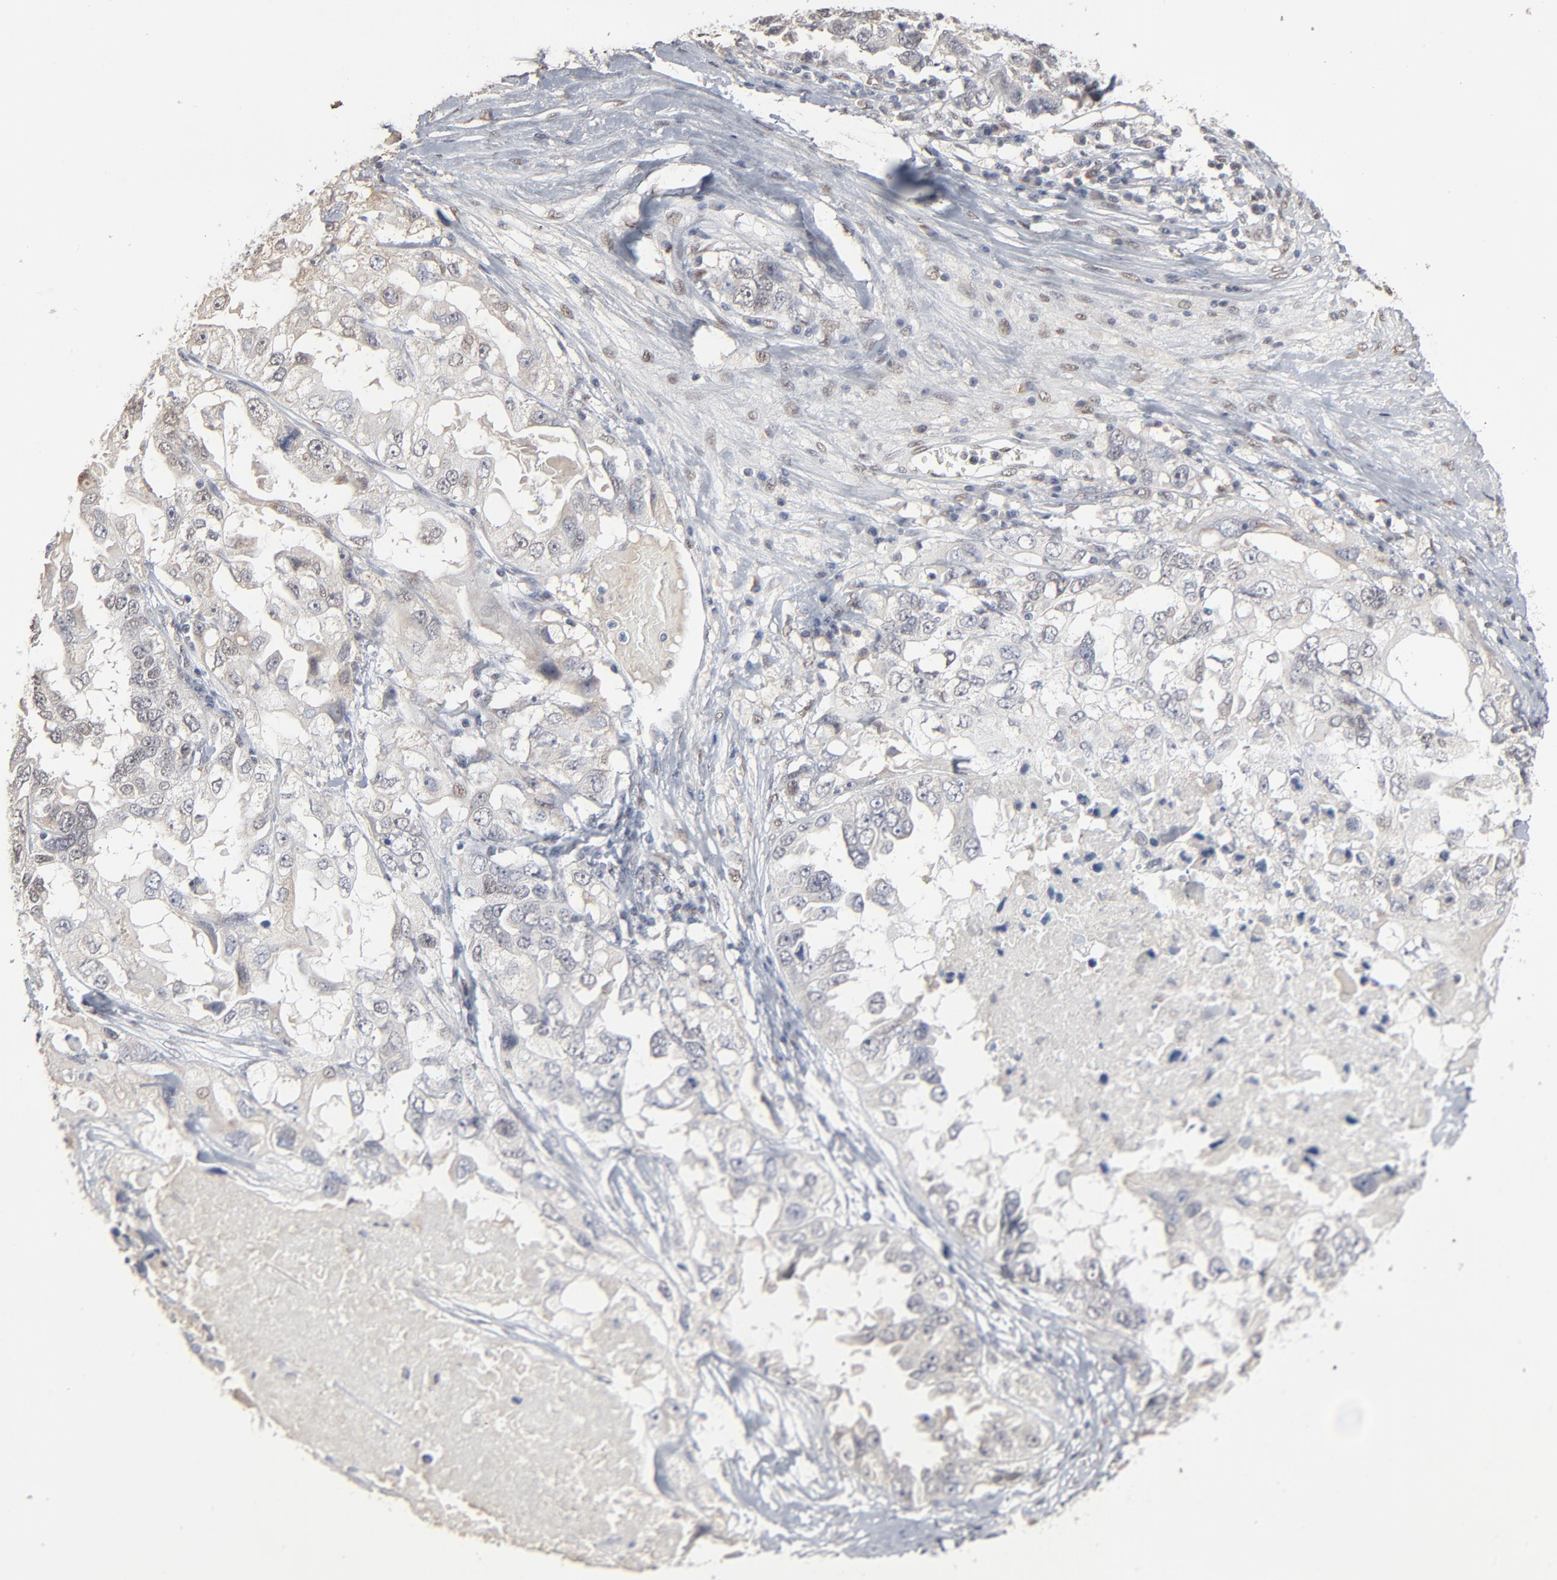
{"staining": {"intensity": "negative", "quantity": "none", "location": "none"}, "tissue": "ovarian cancer", "cell_type": "Tumor cells", "image_type": "cancer", "snomed": [{"axis": "morphology", "description": "Cystadenocarcinoma, serous, NOS"}, {"axis": "topography", "description": "Ovary"}], "caption": "Micrograph shows no protein staining in tumor cells of ovarian serous cystadenocarcinoma tissue.", "gene": "ATF7", "patient": {"sex": "female", "age": 82}}